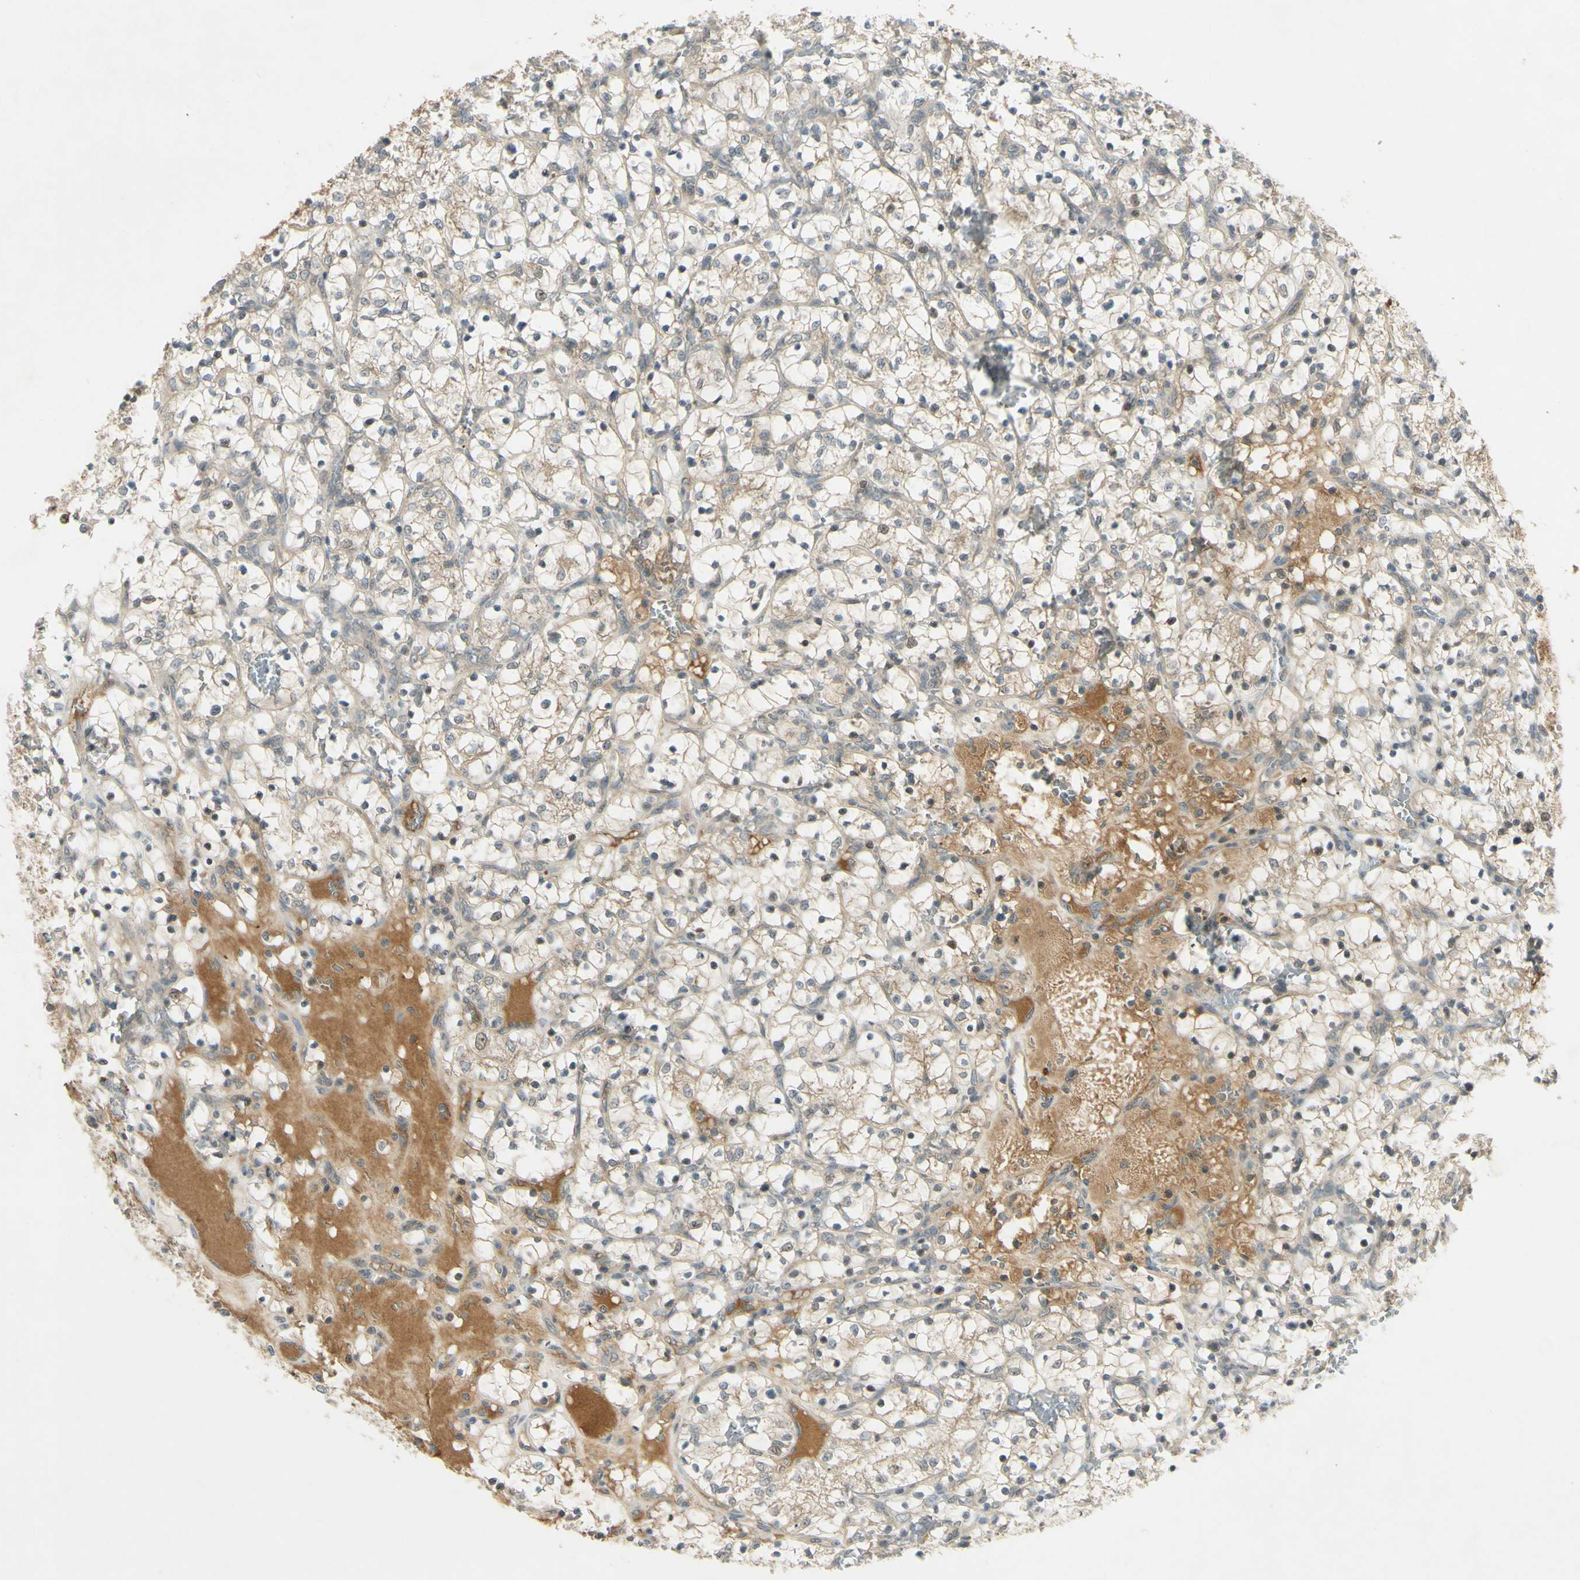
{"staining": {"intensity": "weak", "quantity": "<25%", "location": "cytoplasmic/membranous"}, "tissue": "renal cancer", "cell_type": "Tumor cells", "image_type": "cancer", "snomed": [{"axis": "morphology", "description": "Adenocarcinoma, NOS"}, {"axis": "topography", "description": "Kidney"}], "caption": "Tumor cells show no significant expression in renal adenocarcinoma.", "gene": "RAD18", "patient": {"sex": "female", "age": 69}}